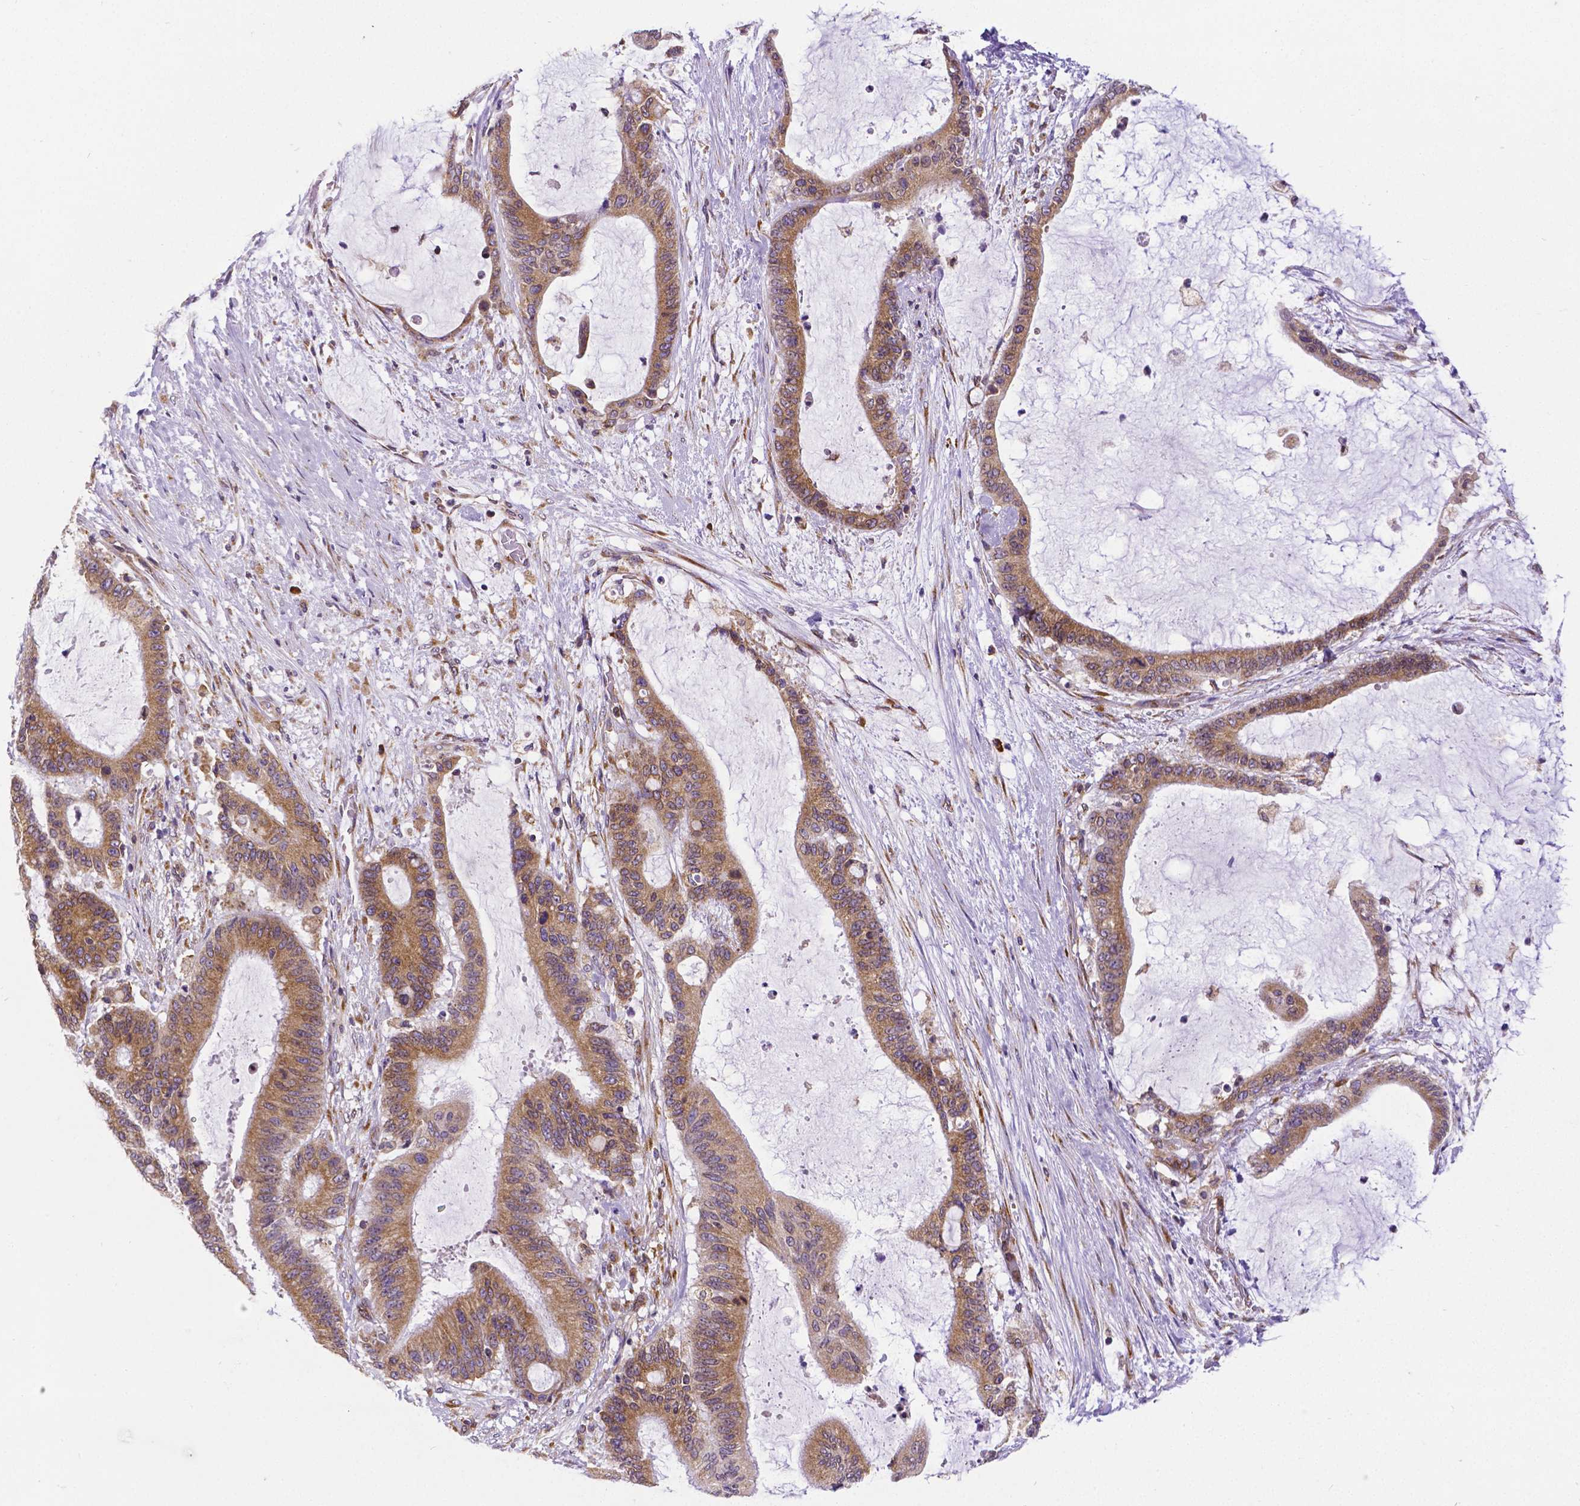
{"staining": {"intensity": "moderate", "quantity": ">75%", "location": "cytoplasmic/membranous"}, "tissue": "liver cancer", "cell_type": "Tumor cells", "image_type": "cancer", "snomed": [{"axis": "morphology", "description": "Normal tissue, NOS"}, {"axis": "morphology", "description": "Cholangiocarcinoma"}, {"axis": "topography", "description": "Liver"}, {"axis": "topography", "description": "Peripheral nerve tissue"}], "caption": "Immunohistochemistry of human cholangiocarcinoma (liver) displays medium levels of moderate cytoplasmic/membranous expression in approximately >75% of tumor cells.", "gene": "MTDH", "patient": {"sex": "female", "age": 73}}